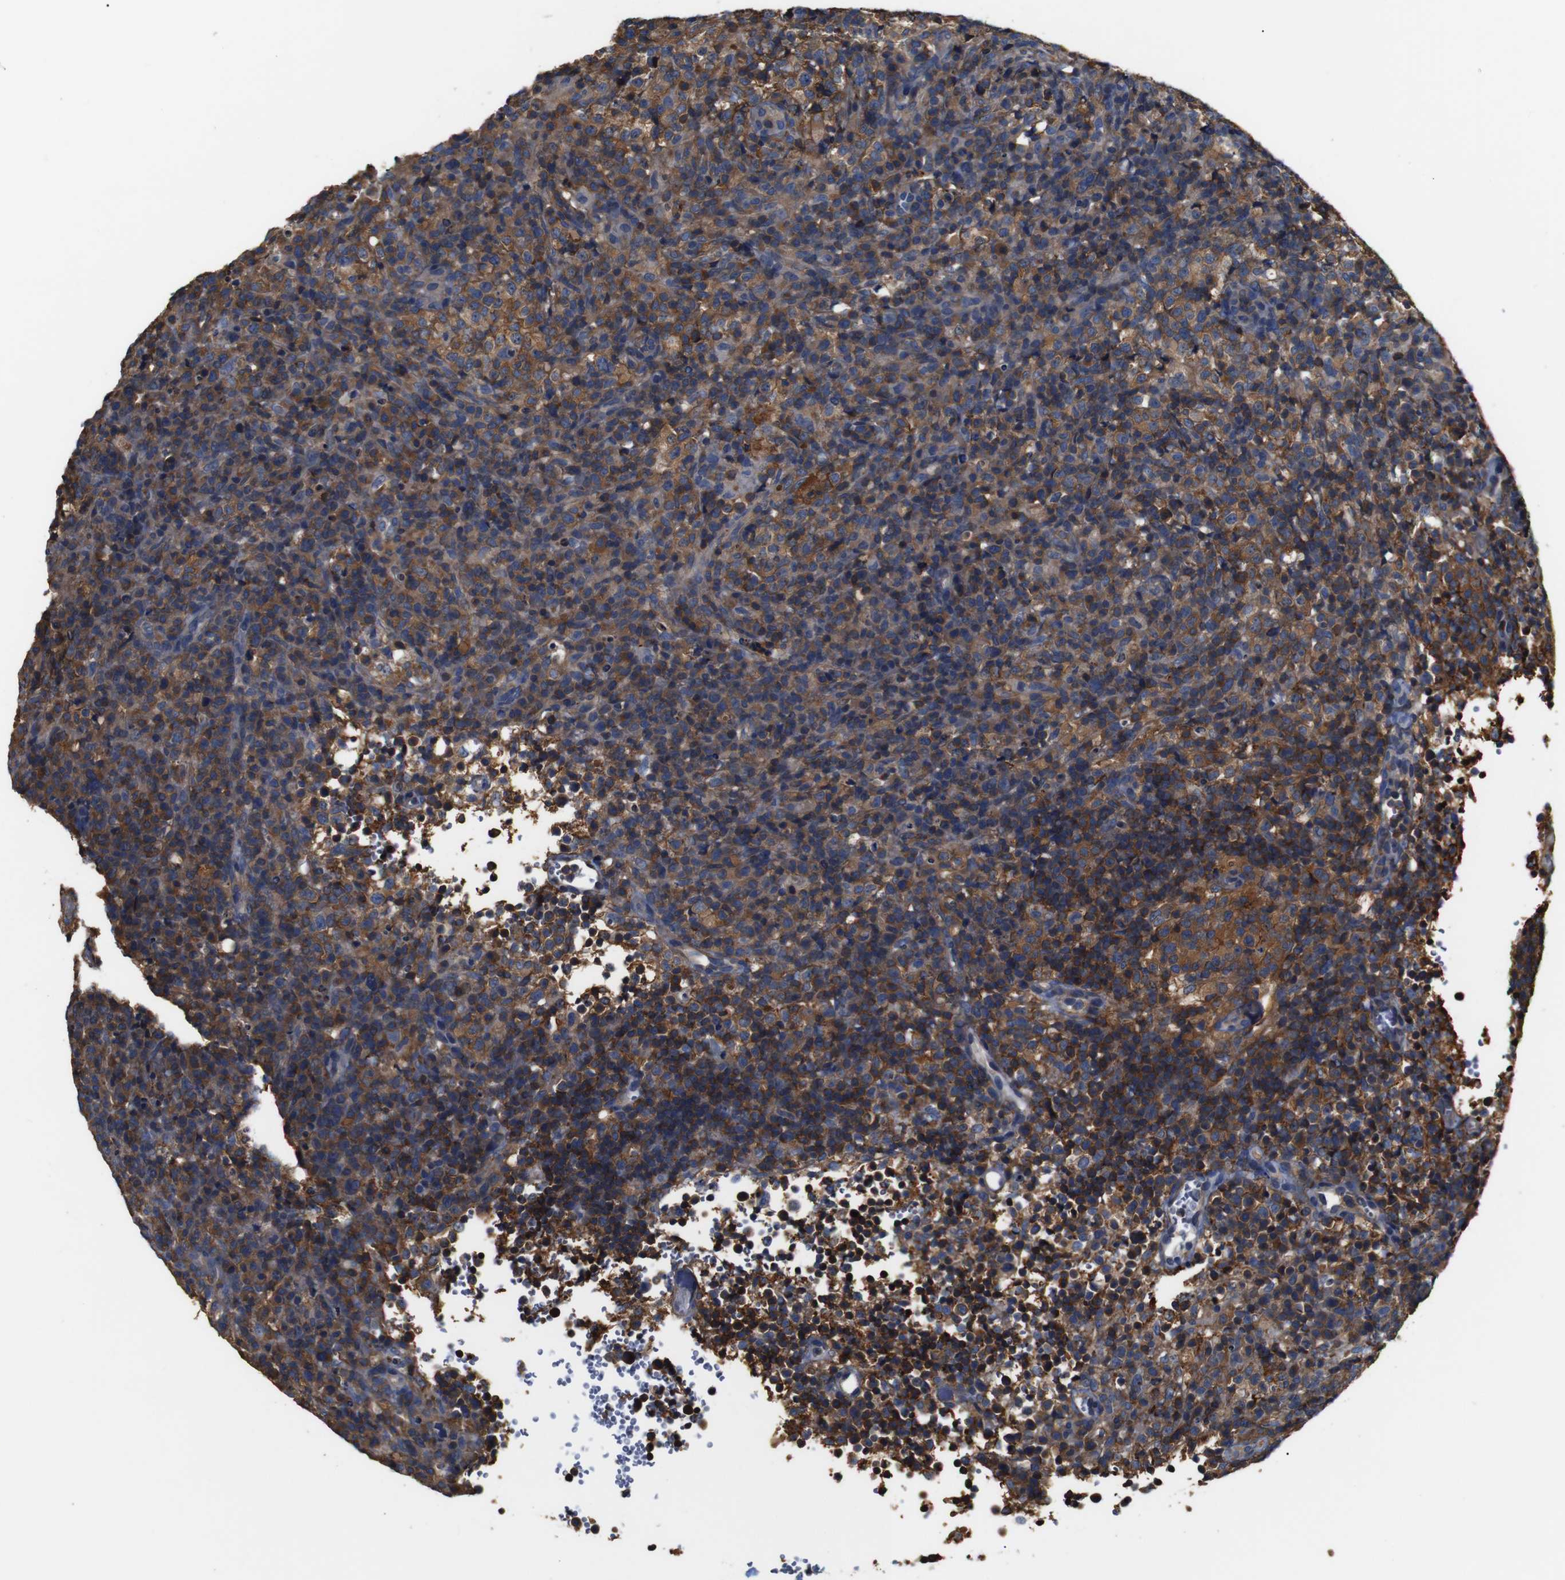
{"staining": {"intensity": "moderate", "quantity": ">75%", "location": "cytoplasmic/membranous"}, "tissue": "lymphoma", "cell_type": "Tumor cells", "image_type": "cancer", "snomed": [{"axis": "morphology", "description": "Malignant lymphoma, non-Hodgkin's type, High grade"}, {"axis": "topography", "description": "Lymph node"}], "caption": "High-magnification brightfield microscopy of lymphoma stained with DAB (brown) and counterstained with hematoxylin (blue). tumor cells exhibit moderate cytoplasmic/membranous expression is identified in approximately>75% of cells.", "gene": "PI4KA", "patient": {"sex": "female", "age": 76}}